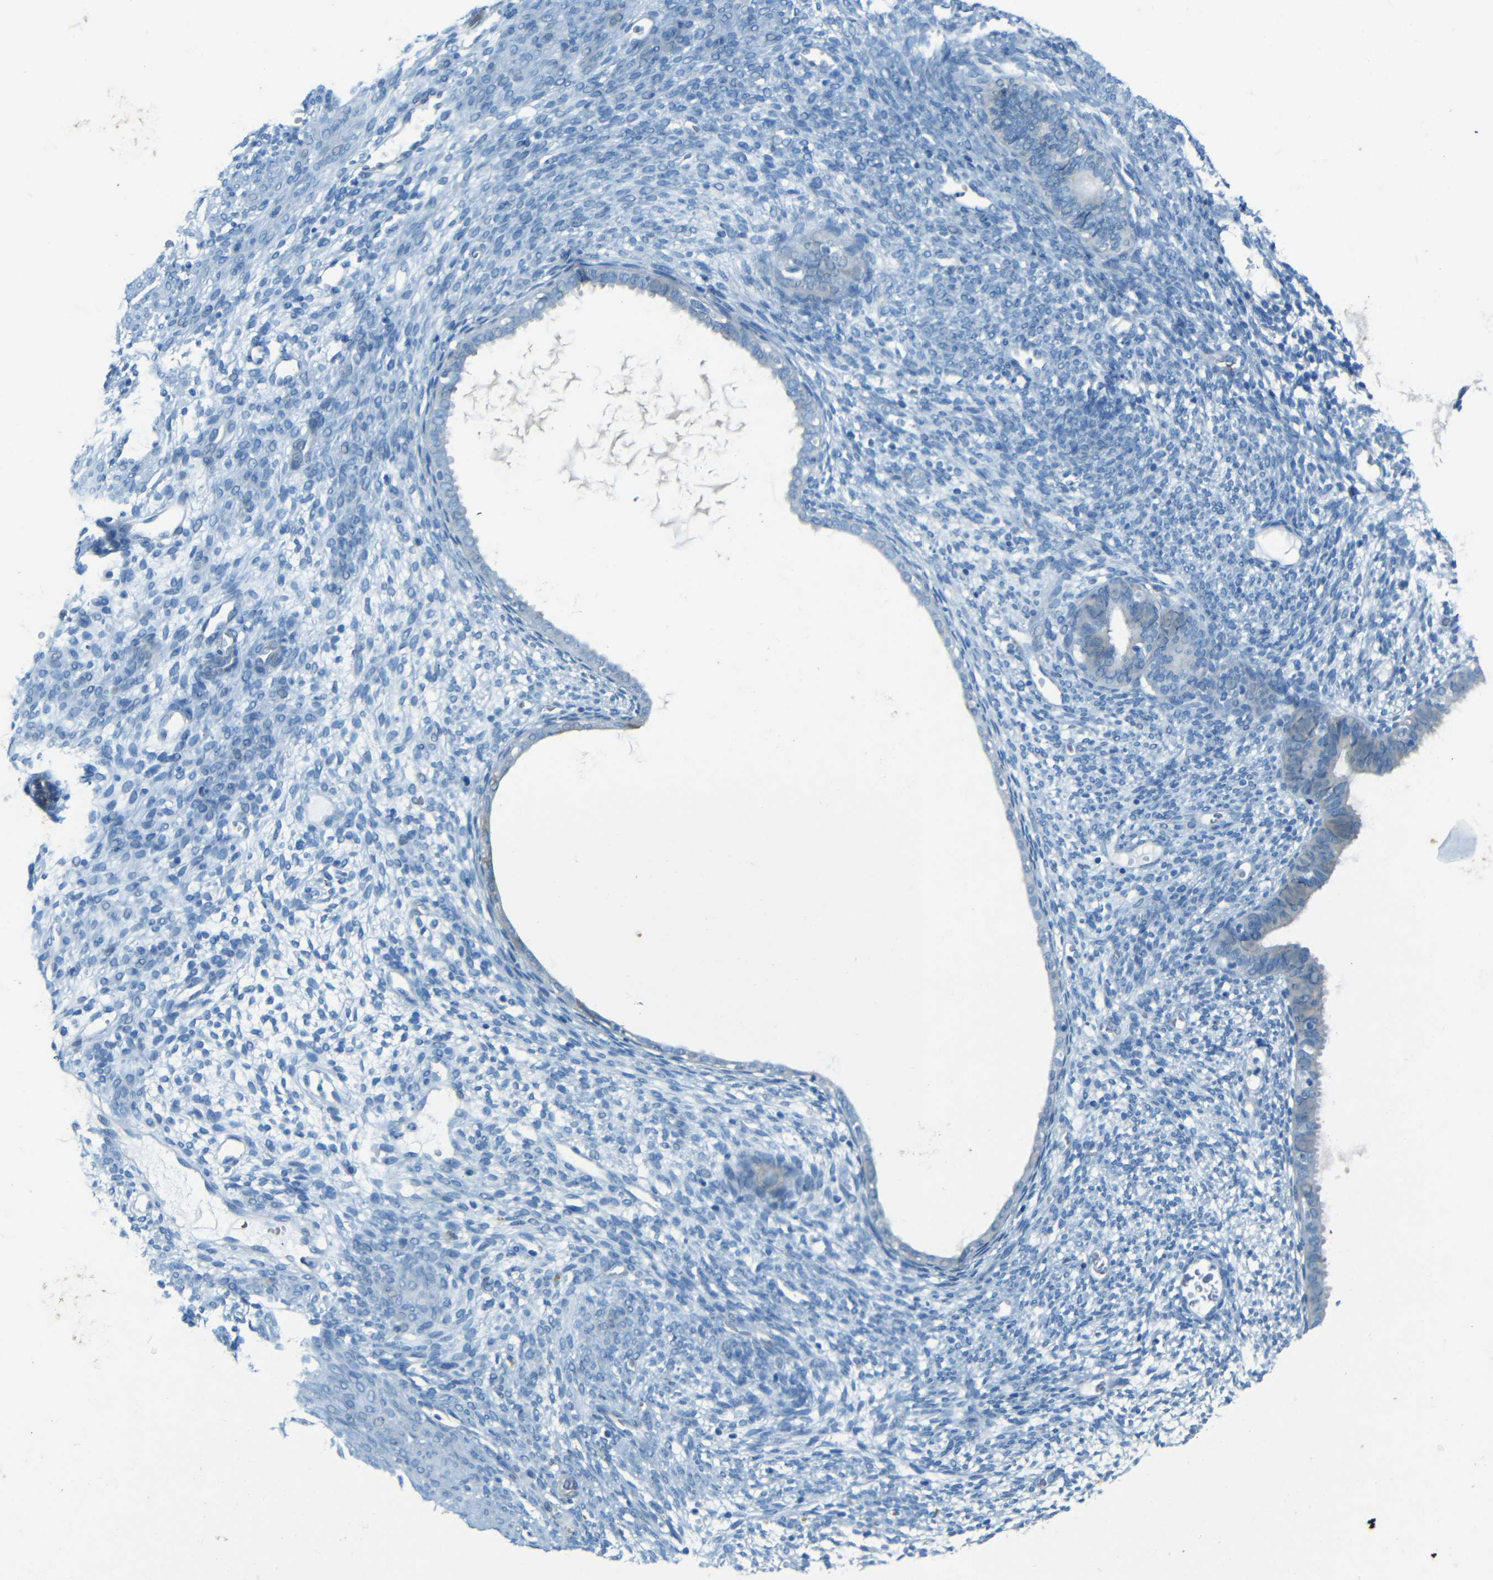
{"staining": {"intensity": "negative", "quantity": "none", "location": "none"}, "tissue": "endometrium", "cell_type": "Cells in endometrial stroma", "image_type": "normal", "snomed": [{"axis": "morphology", "description": "Normal tissue, NOS"}, {"axis": "morphology", "description": "Atrophy, NOS"}, {"axis": "topography", "description": "Uterus"}, {"axis": "topography", "description": "Endometrium"}], "caption": "High power microscopy histopathology image of an immunohistochemistry photomicrograph of normal endometrium, revealing no significant expression in cells in endometrial stroma. The staining is performed using DAB (3,3'-diaminobenzidine) brown chromogen with nuclei counter-stained in using hematoxylin.", "gene": "MAP2", "patient": {"sex": "female", "age": 68}}